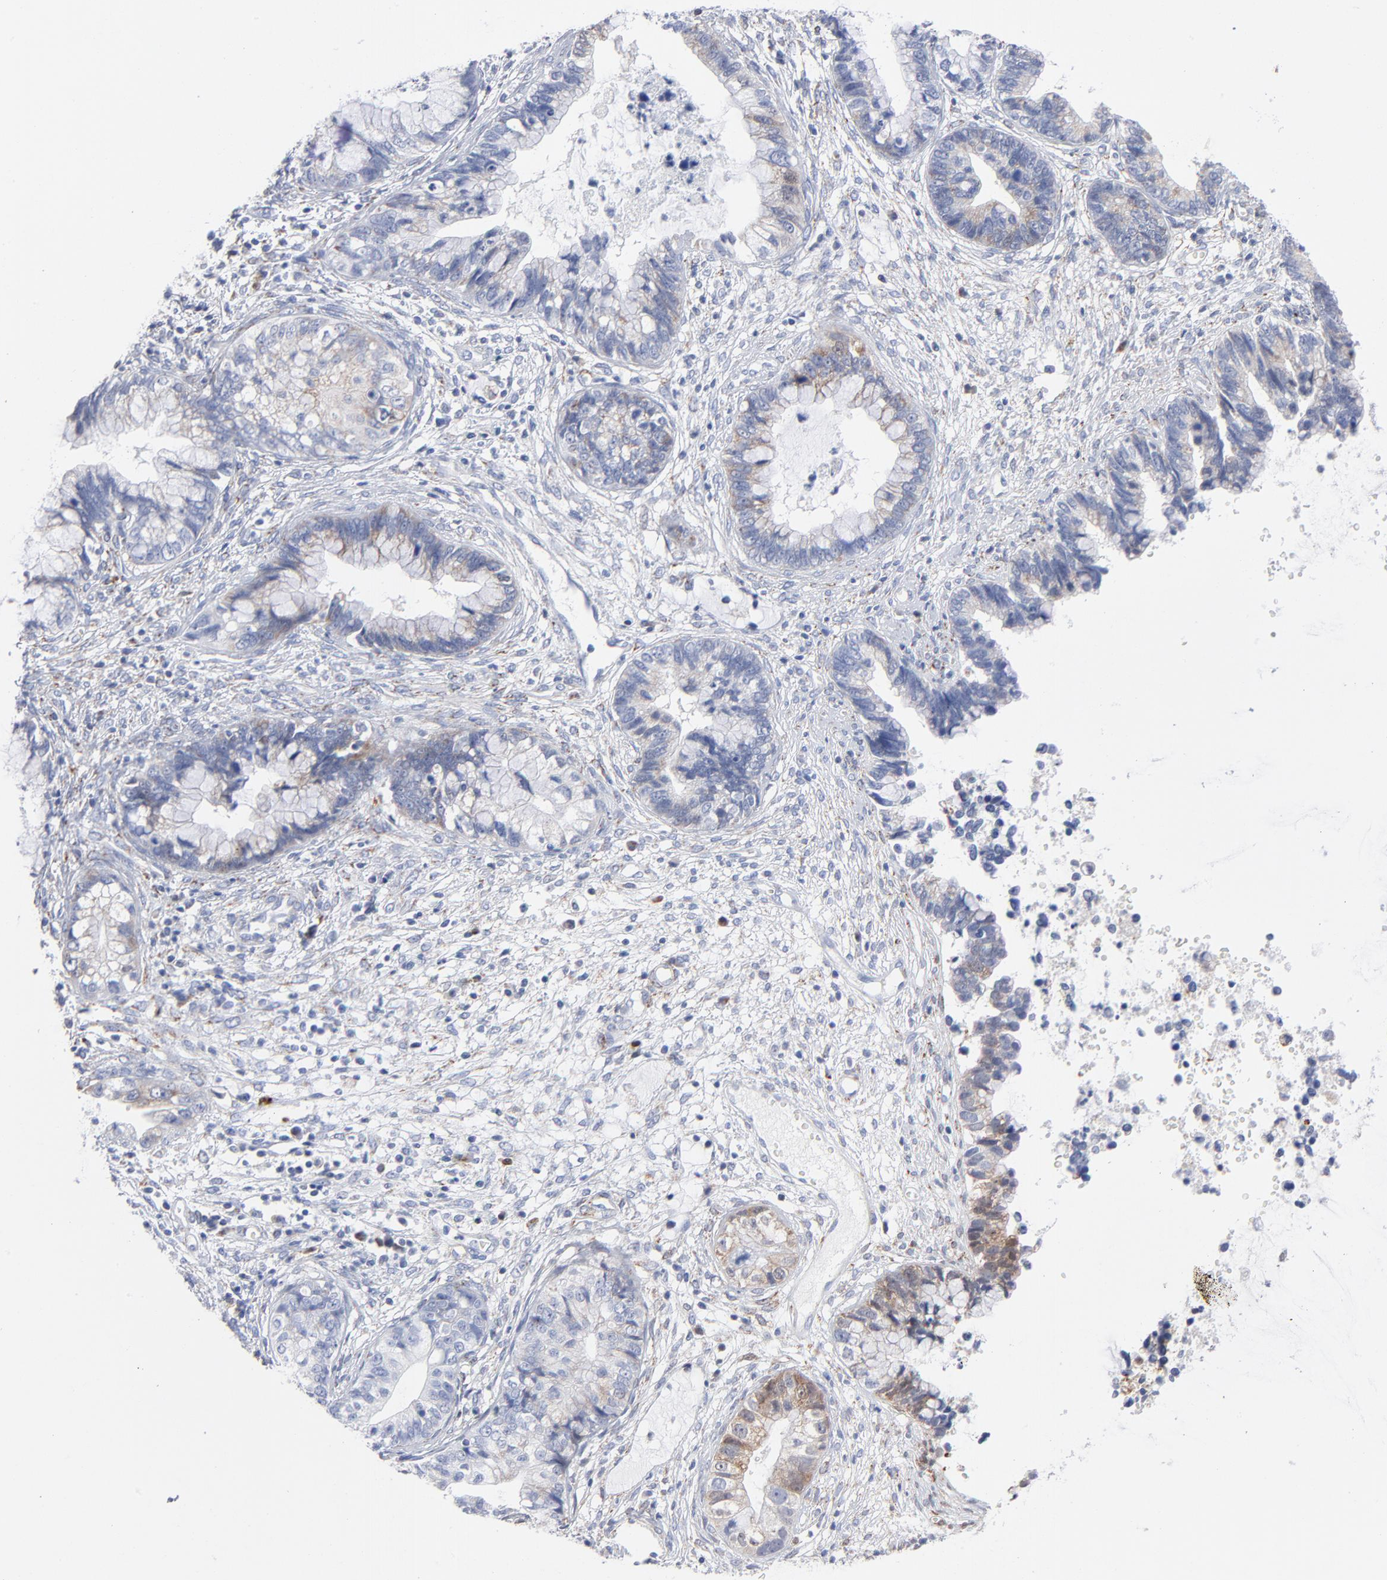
{"staining": {"intensity": "weak", "quantity": "<25%", "location": "cytoplasmic/membranous"}, "tissue": "cervical cancer", "cell_type": "Tumor cells", "image_type": "cancer", "snomed": [{"axis": "morphology", "description": "Adenocarcinoma, NOS"}, {"axis": "topography", "description": "Cervix"}], "caption": "Protein analysis of adenocarcinoma (cervical) exhibits no significant expression in tumor cells.", "gene": "CHCHD10", "patient": {"sex": "female", "age": 44}}